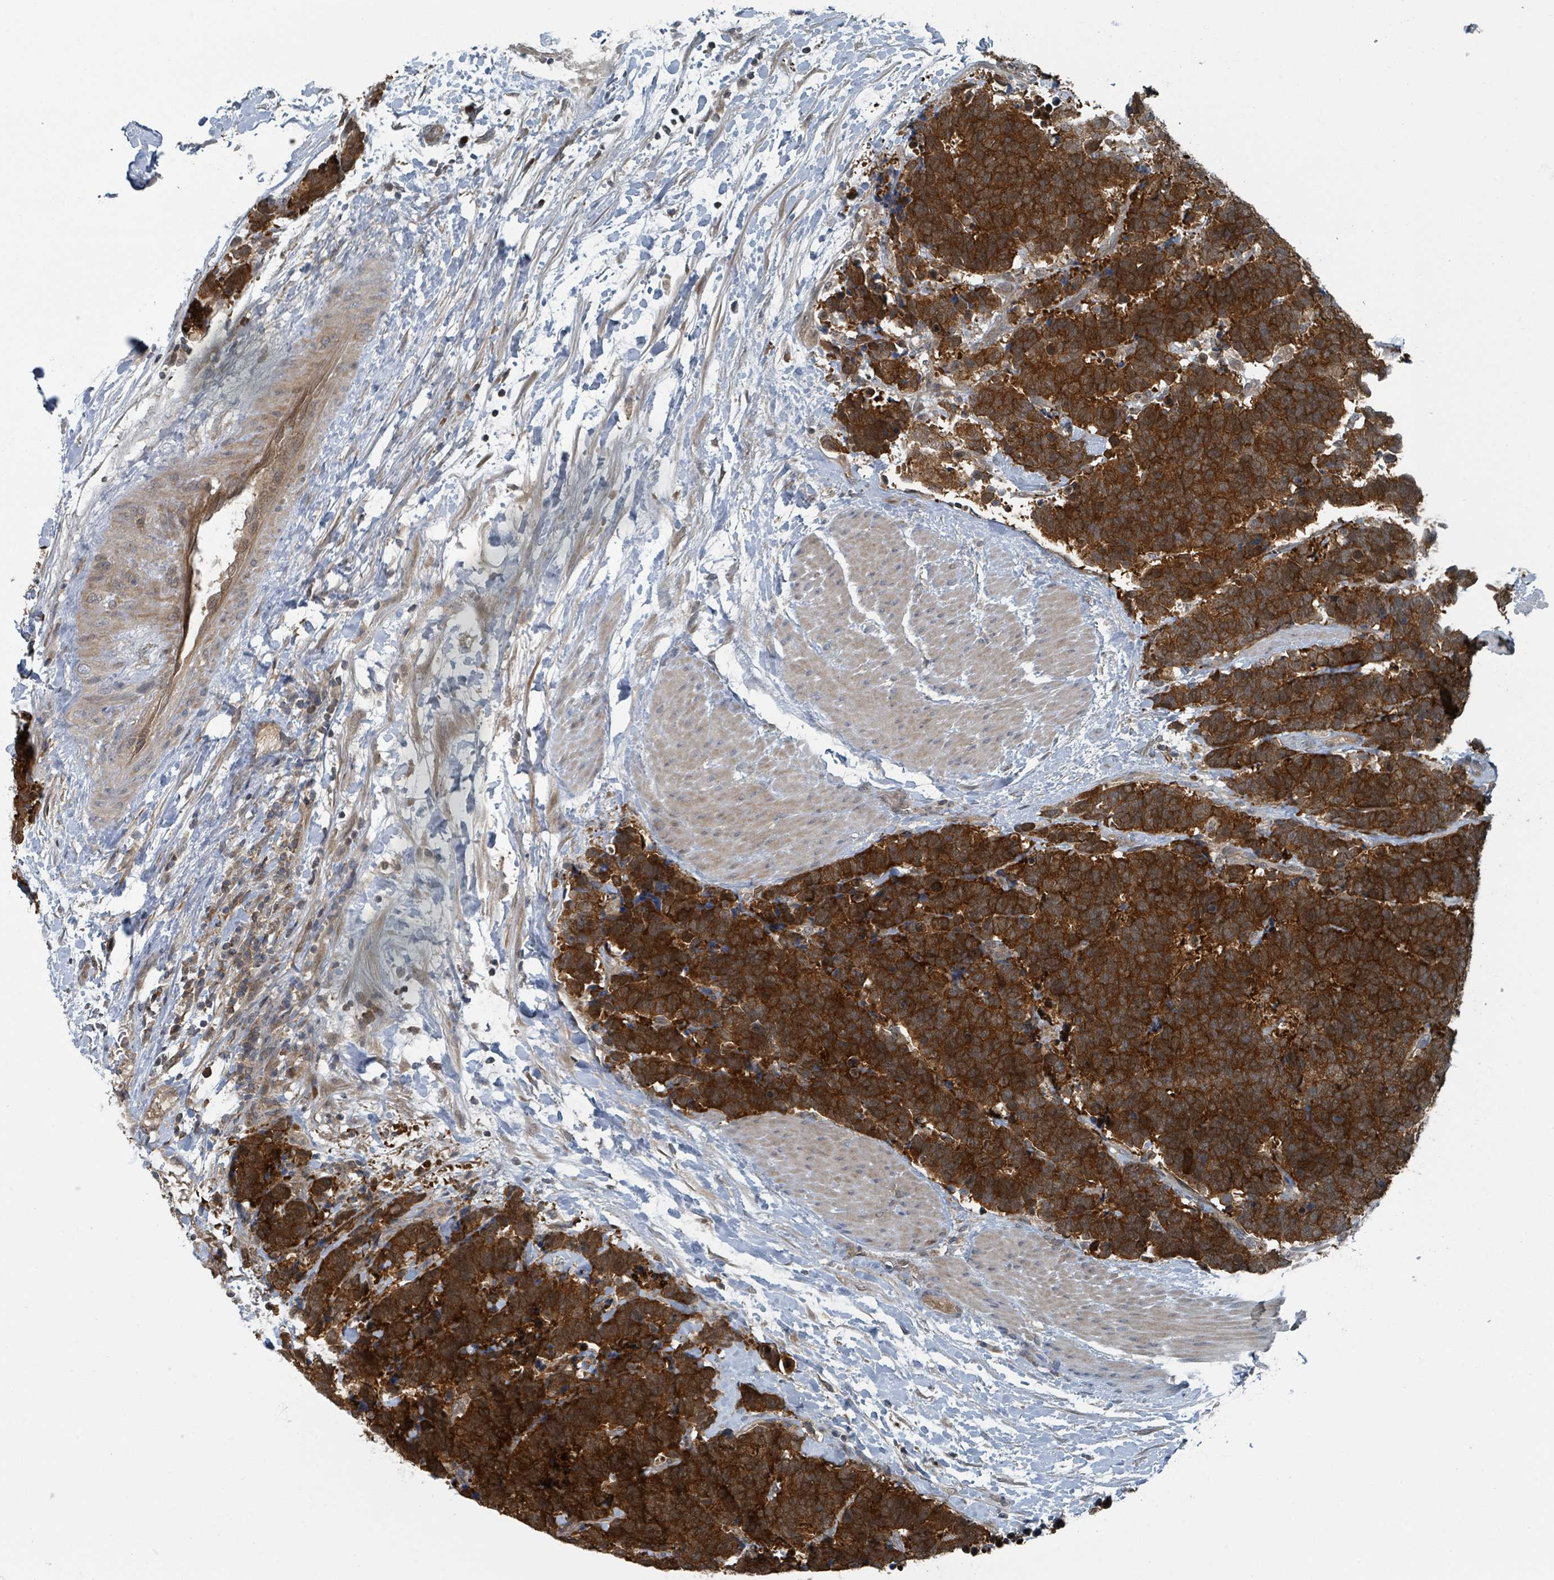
{"staining": {"intensity": "strong", "quantity": ">75%", "location": "cytoplasmic/membranous"}, "tissue": "carcinoid", "cell_type": "Tumor cells", "image_type": "cancer", "snomed": [{"axis": "morphology", "description": "Carcinoma, NOS"}, {"axis": "morphology", "description": "Carcinoid, malignant, NOS"}, {"axis": "topography", "description": "Prostate"}], "caption": "Malignant carcinoid stained for a protein reveals strong cytoplasmic/membranous positivity in tumor cells.", "gene": "GOLGA7", "patient": {"sex": "male", "age": 57}}